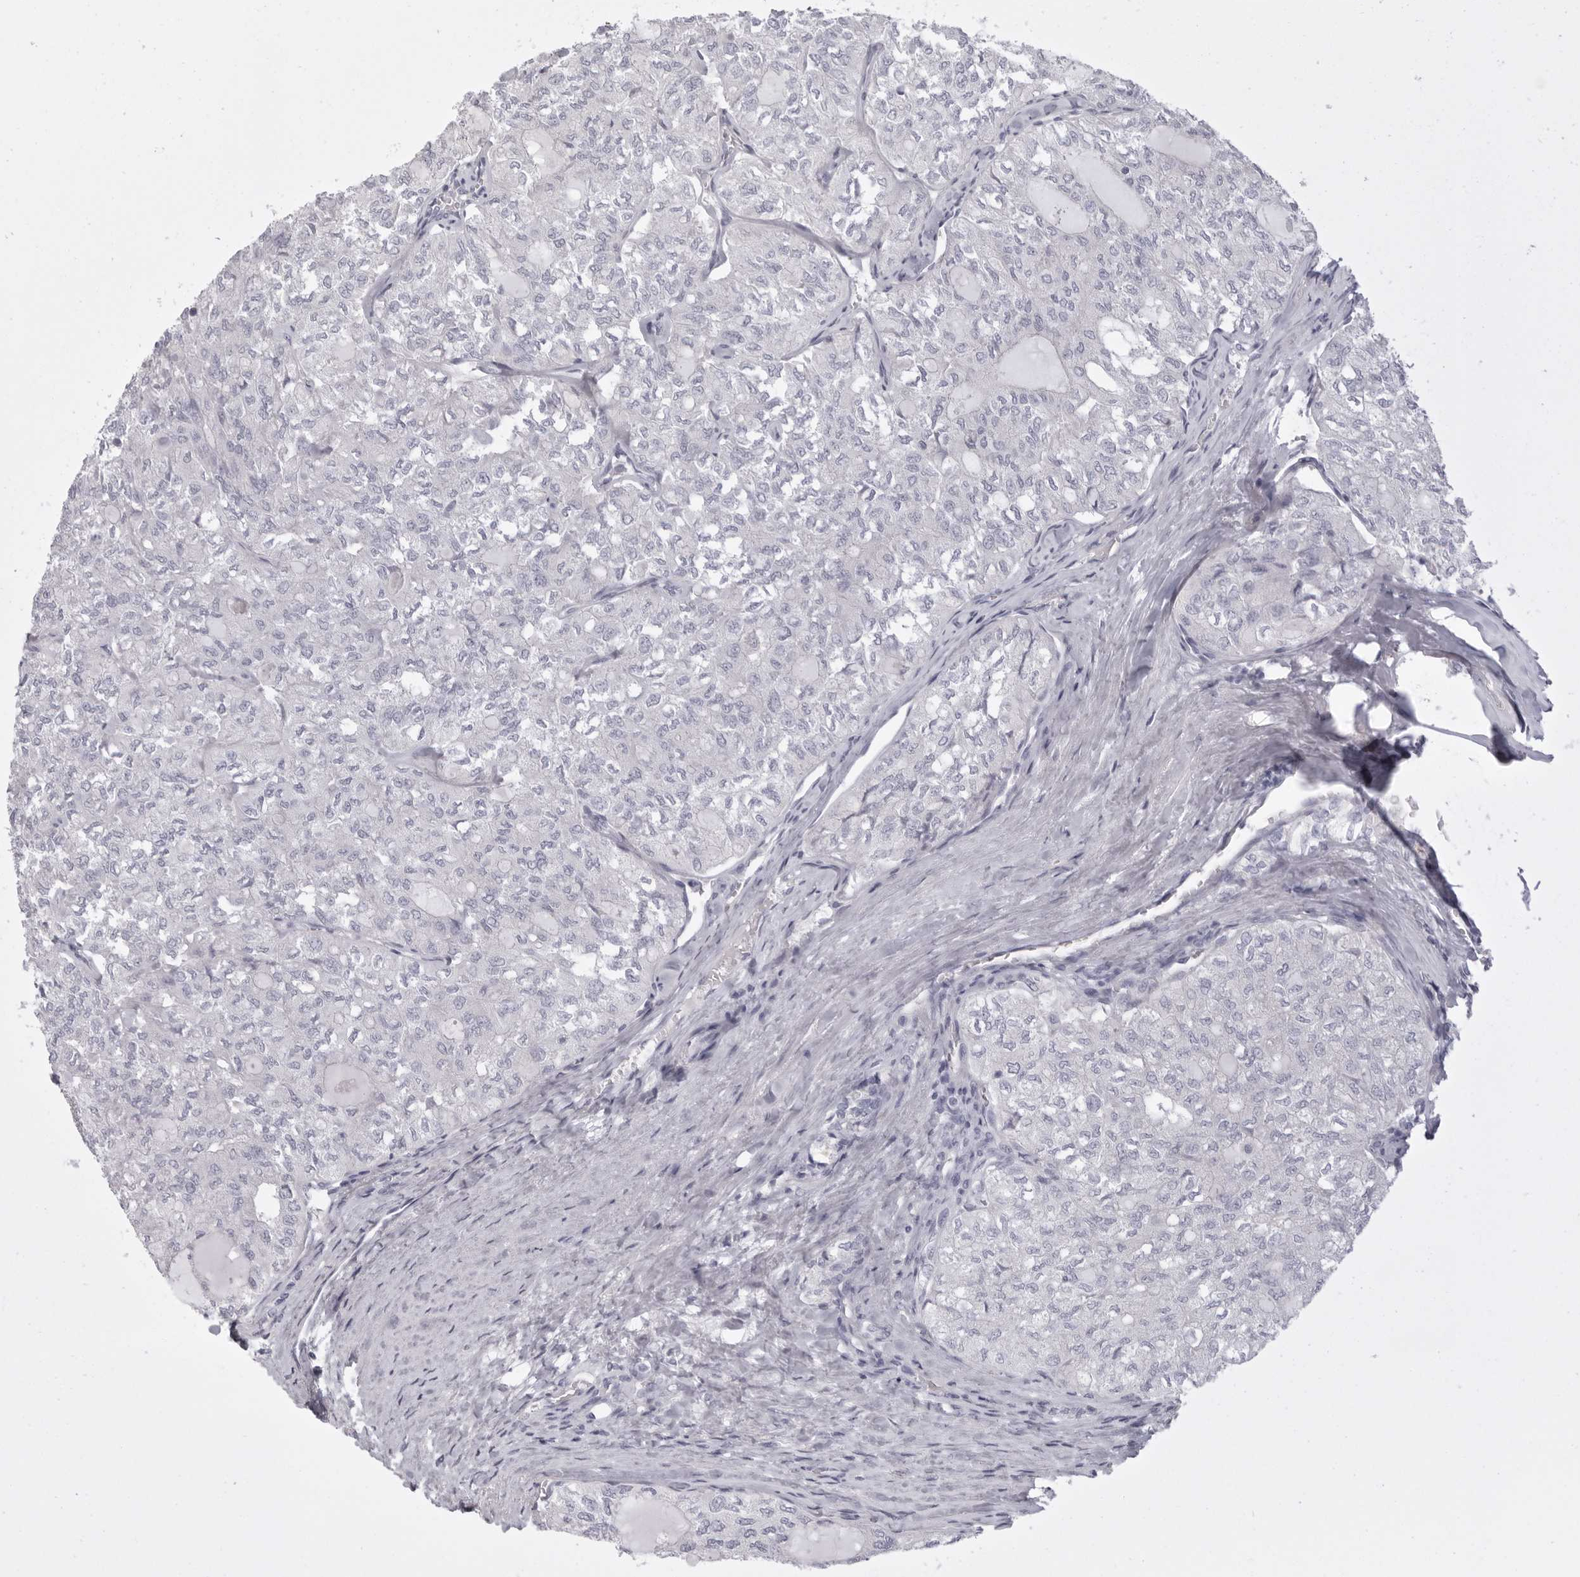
{"staining": {"intensity": "negative", "quantity": "none", "location": "none"}, "tissue": "thyroid cancer", "cell_type": "Tumor cells", "image_type": "cancer", "snomed": [{"axis": "morphology", "description": "Follicular adenoma carcinoma, NOS"}, {"axis": "topography", "description": "Thyroid gland"}], "caption": "There is no significant positivity in tumor cells of thyroid cancer.", "gene": "RXFP1", "patient": {"sex": "male", "age": 75}}